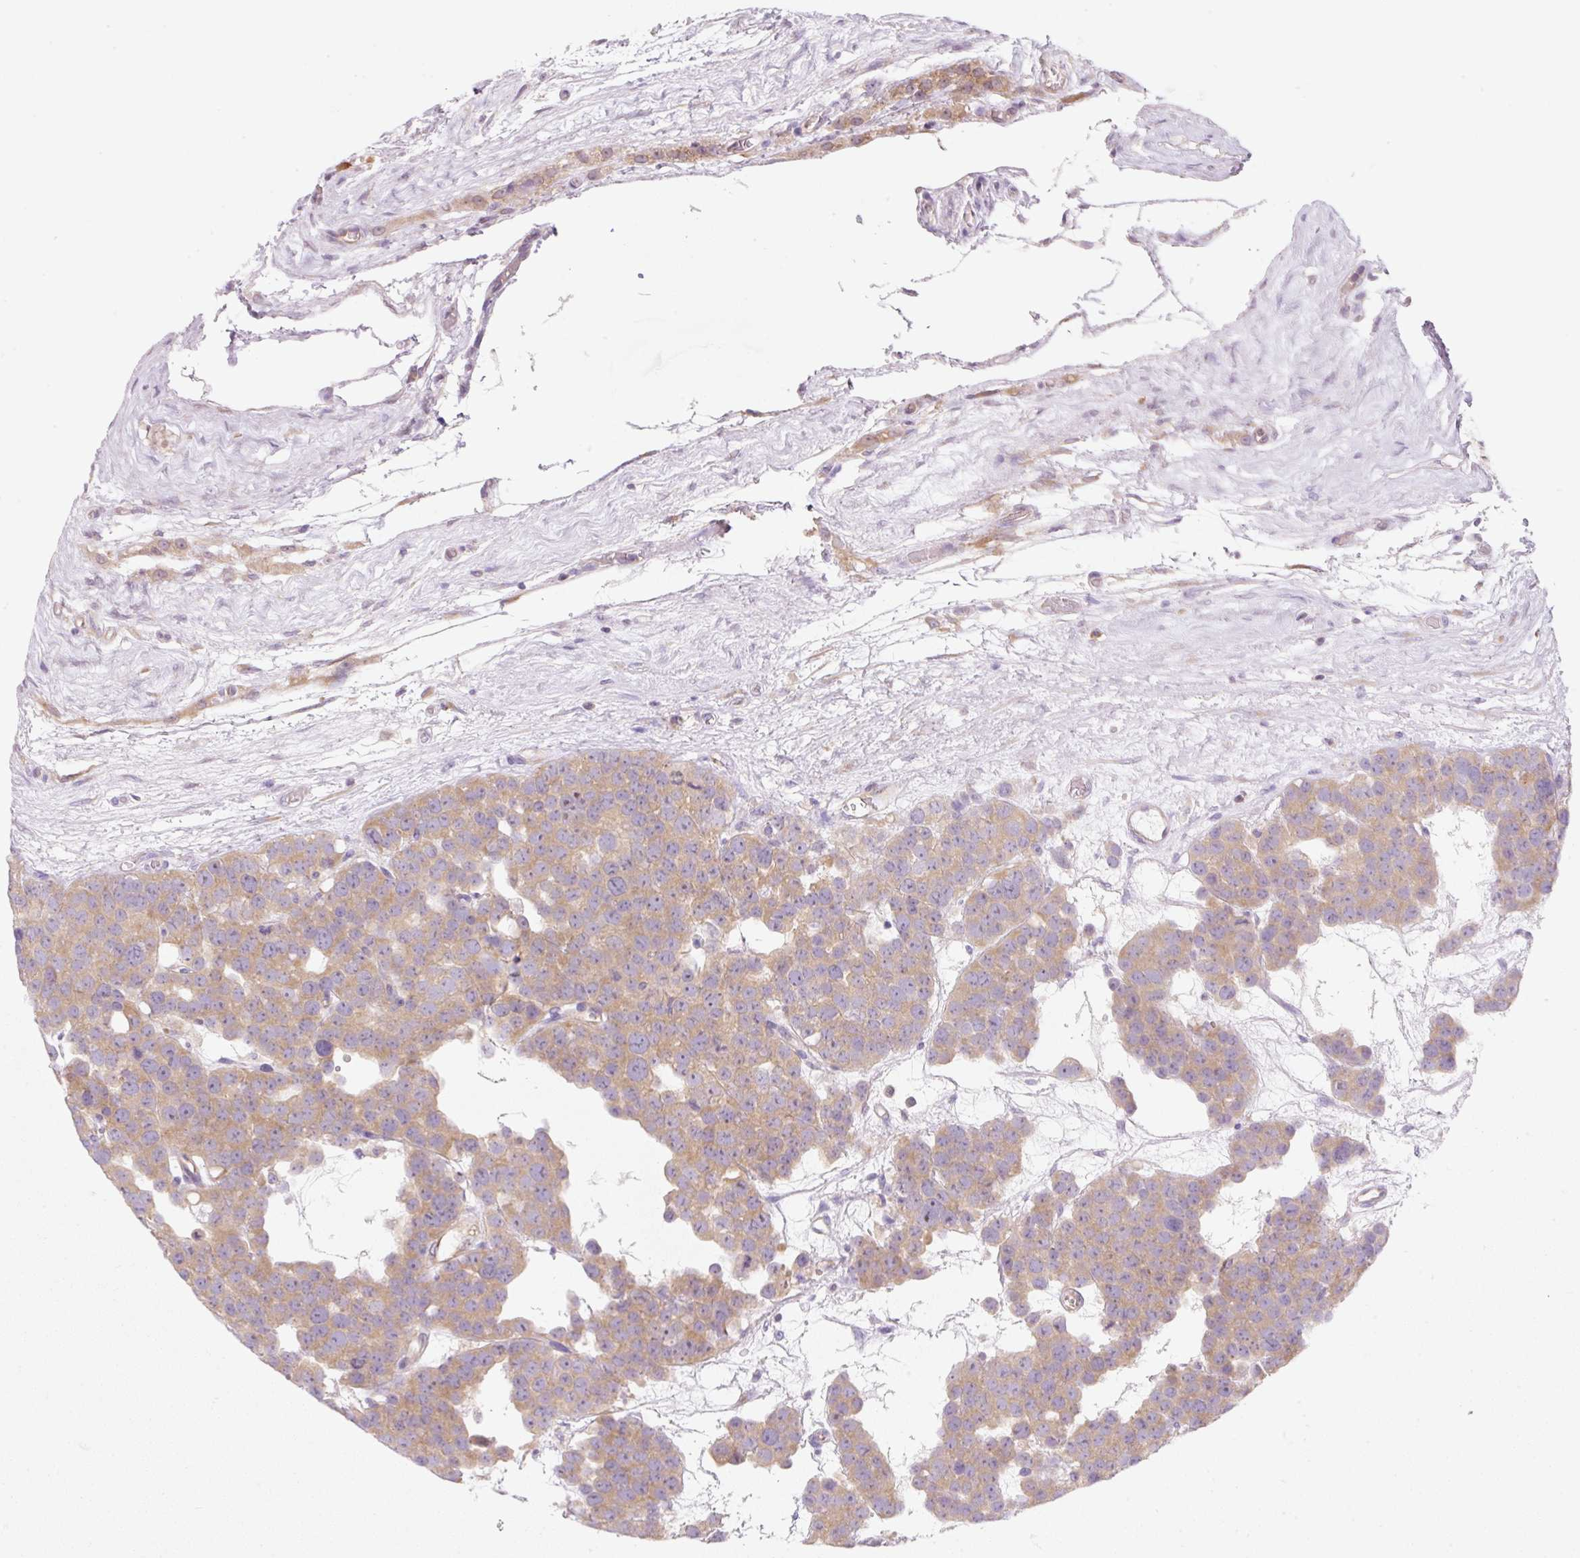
{"staining": {"intensity": "moderate", "quantity": ">75%", "location": "cytoplasmic/membranous"}, "tissue": "testis cancer", "cell_type": "Tumor cells", "image_type": "cancer", "snomed": [{"axis": "morphology", "description": "Seminoma, NOS"}, {"axis": "topography", "description": "Testis"}], "caption": "Testis seminoma stained with immunohistochemistry (IHC) reveals moderate cytoplasmic/membranous staining in approximately >75% of tumor cells. Nuclei are stained in blue.", "gene": "RPL18A", "patient": {"sex": "male", "age": 71}}